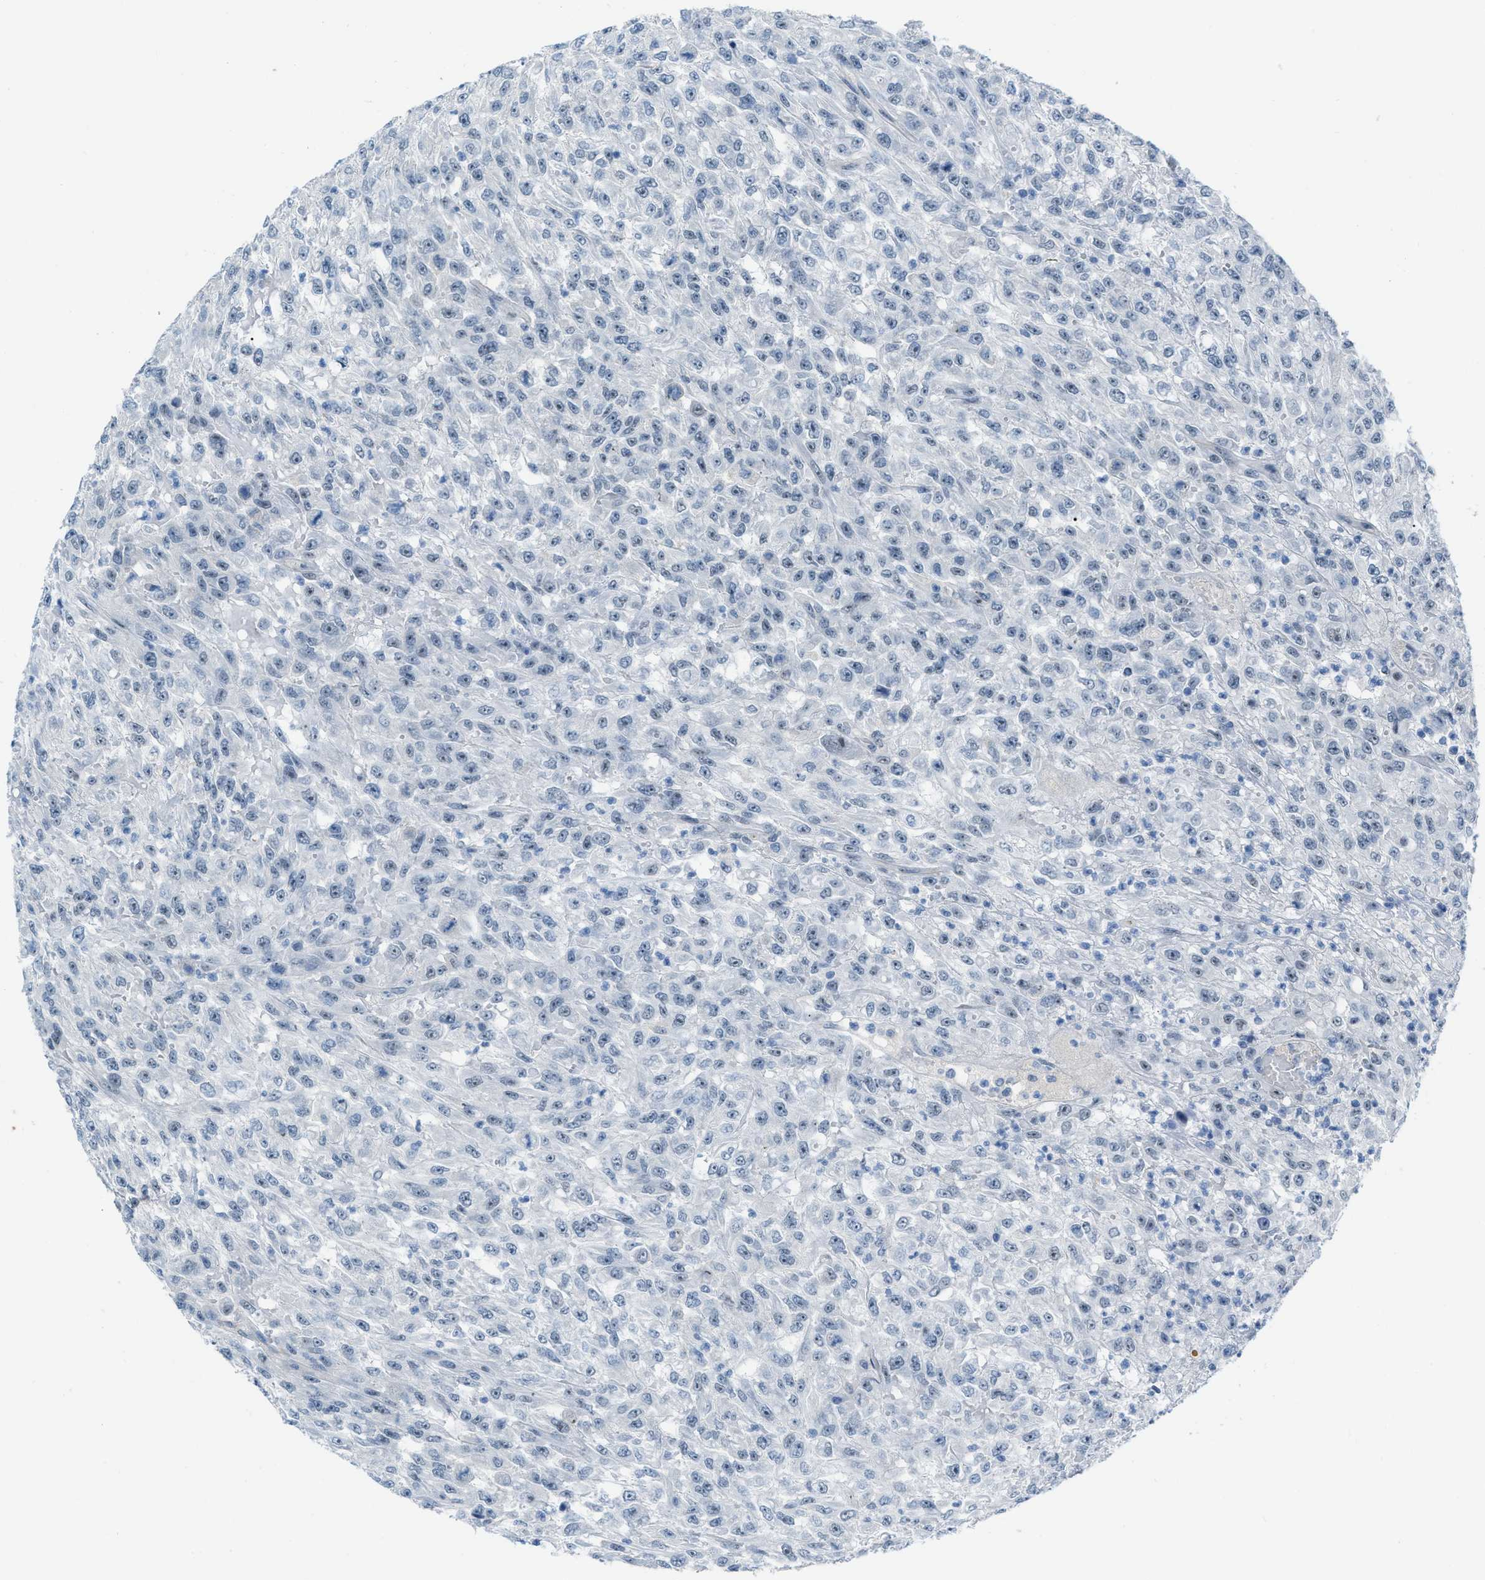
{"staining": {"intensity": "negative", "quantity": "none", "location": "none"}, "tissue": "urothelial cancer", "cell_type": "Tumor cells", "image_type": "cancer", "snomed": [{"axis": "morphology", "description": "Urothelial carcinoma, High grade"}, {"axis": "topography", "description": "Urinary bladder"}], "caption": "Immunohistochemistry of urothelial cancer shows no positivity in tumor cells.", "gene": "PHRF1", "patient": {"sex": "male", "age": 46}}